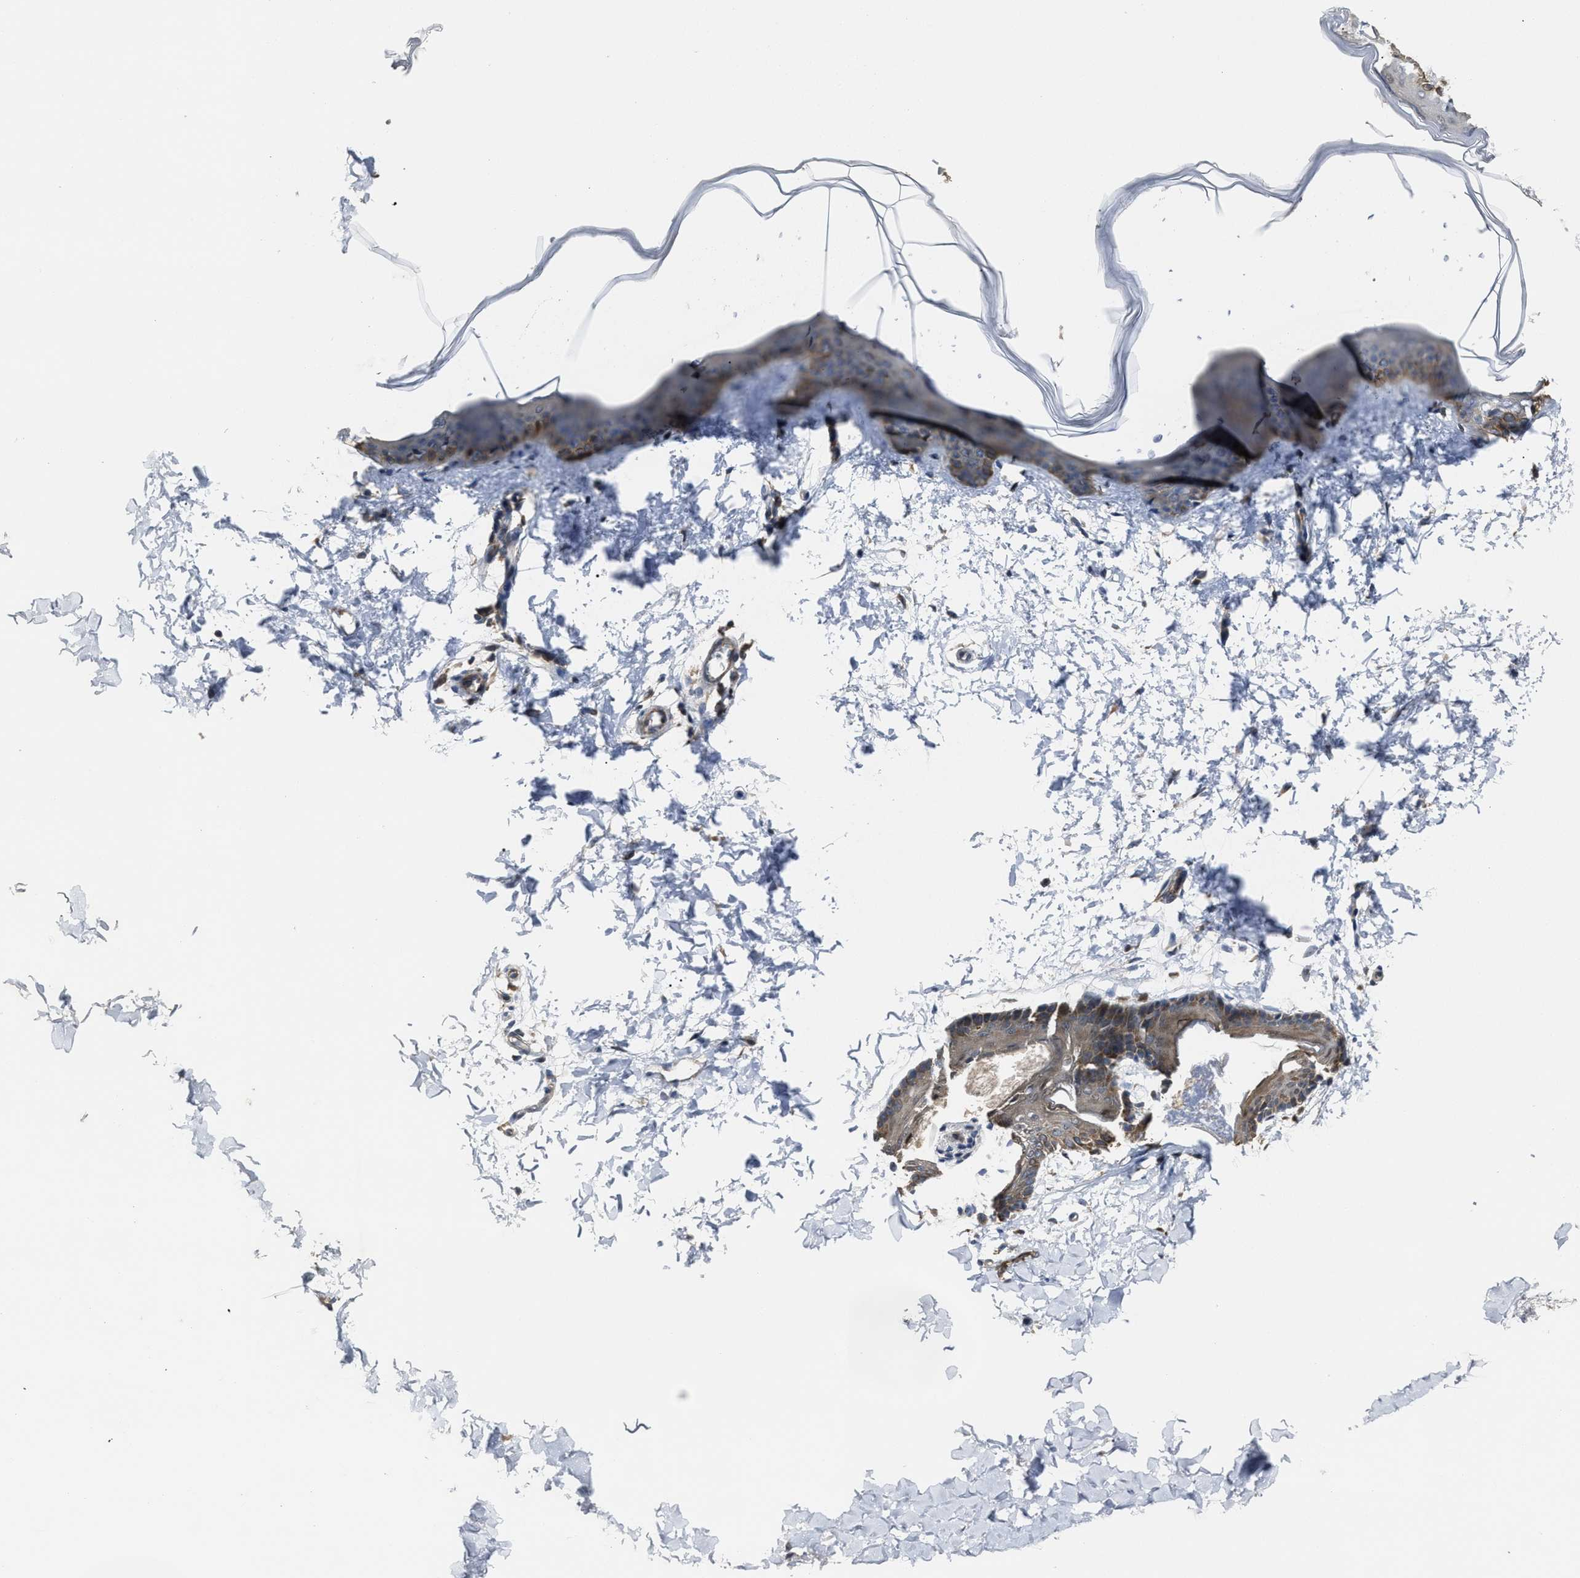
{"staining": {"intensity": "weak", "quantity": "25%-75%", "location": "cytoplasmic/membranous"}, "tissue": "skin", "cell_type": "Fibroblasts", "image_type": "normal", "snomed": [{"axis": "morphology", "description": "Normal tissue, NOS"}, {"axis": "topography", "description": "Skin"}], "caption": "Immunohistochemical staining of benign skin shows 25%-75% levels of weak cytoplasmic/membranous protein positivity in approximately 25%-75% of fibroblasts.", "gene": "PASK", "patient": {"sex": "female", "age": 17}}